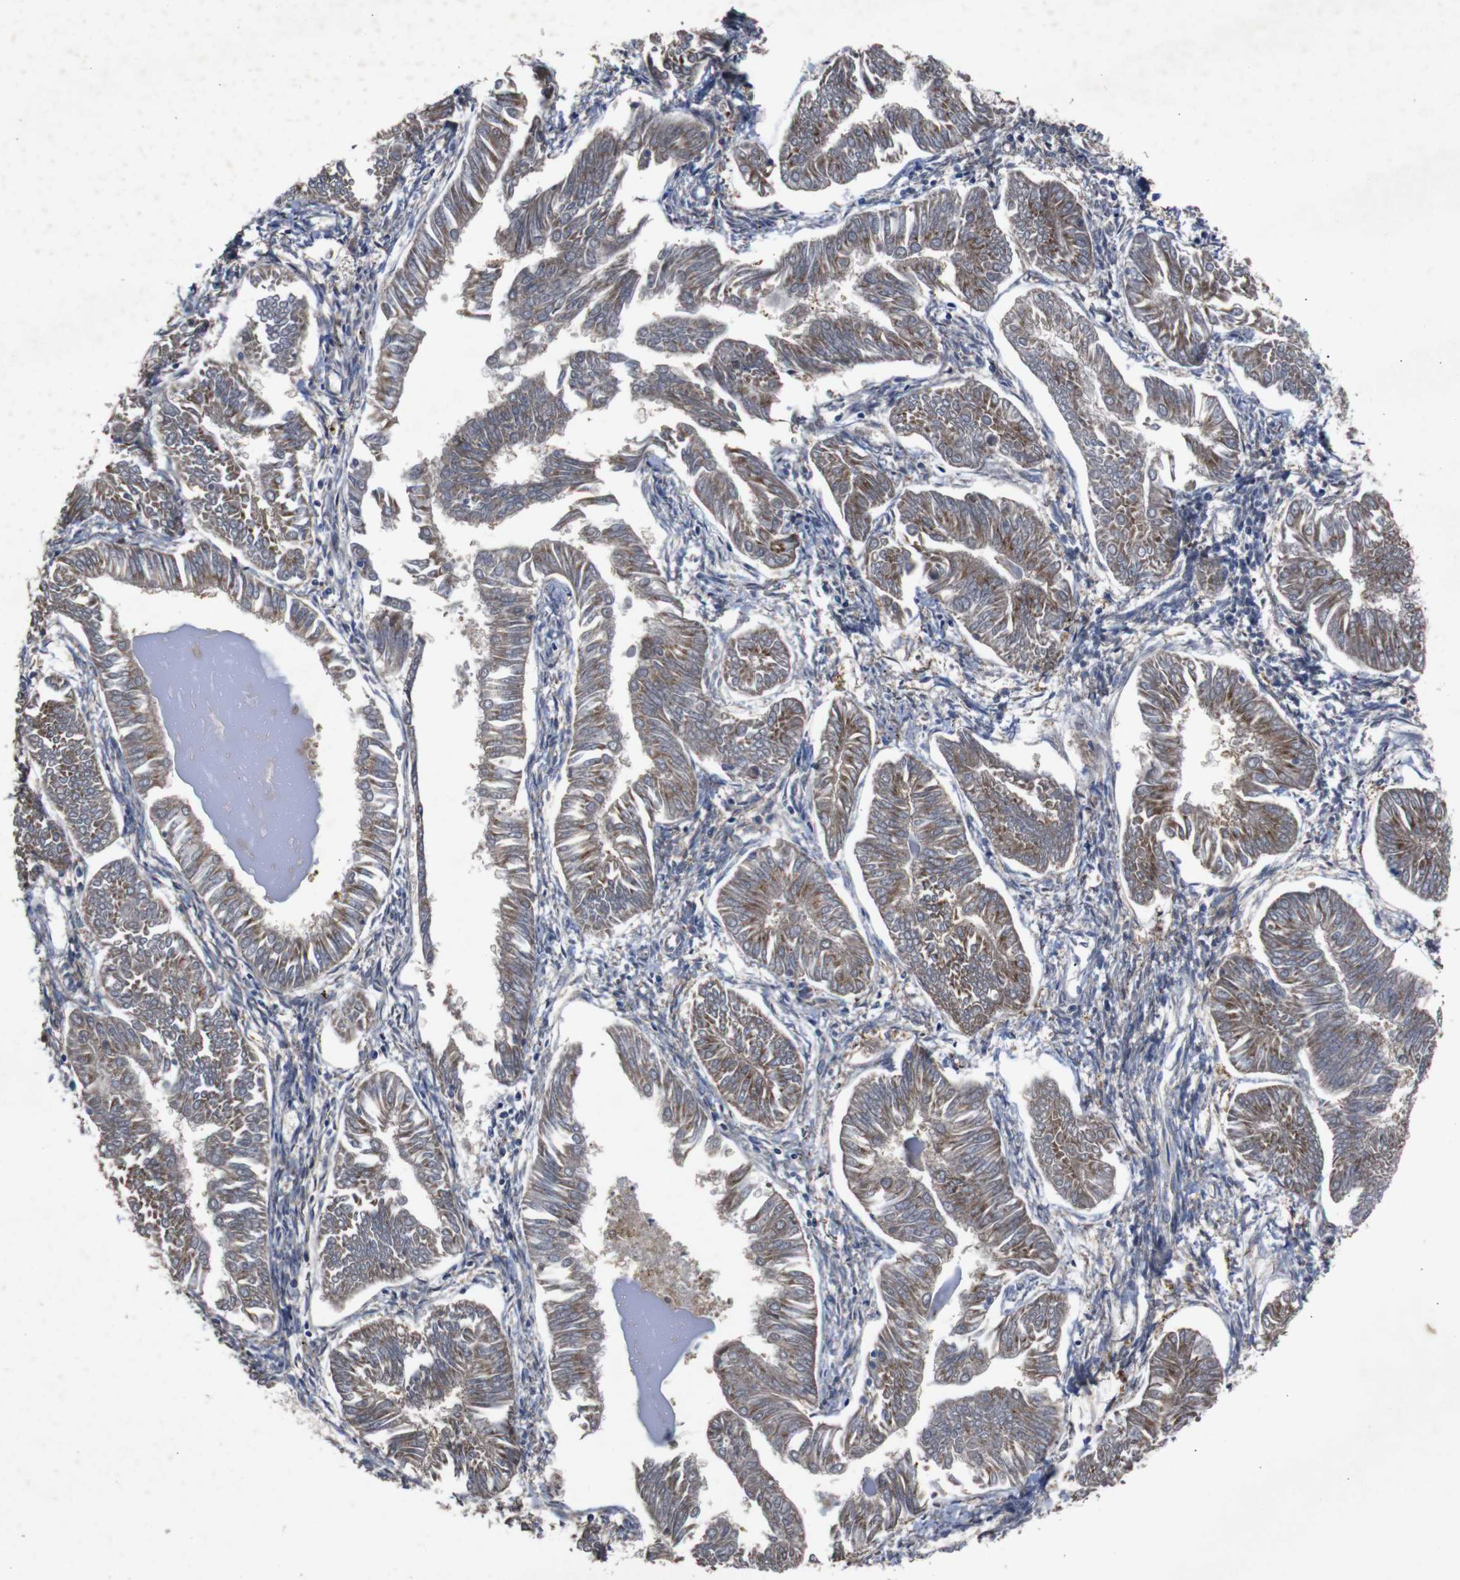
{"staining": {"intensity": "moderate", "quantity": "<25%", "location": "cytoplasmic/membranous"}, "tissue": "endometrial cancer", "cell_type": "Tumor cells", "image_type": "cancer", "snomed": [{"axis": "morphology", "description": "Adenocarcinoma, NOS"}, {"axis": "topography", "description": "Endometrium"}], "caption": "IHC of human adenocarcinoma (endometrial) displays low levels of moderate cytoplasmic/membranous positivity in approximately <25% of tumor cells. (DAB (3,3'-diaminobenzidine) IHC with brightfield microscopy, high magnification).", "gene": "CHST10", "patient": {"sex": "female", "age": 53}}